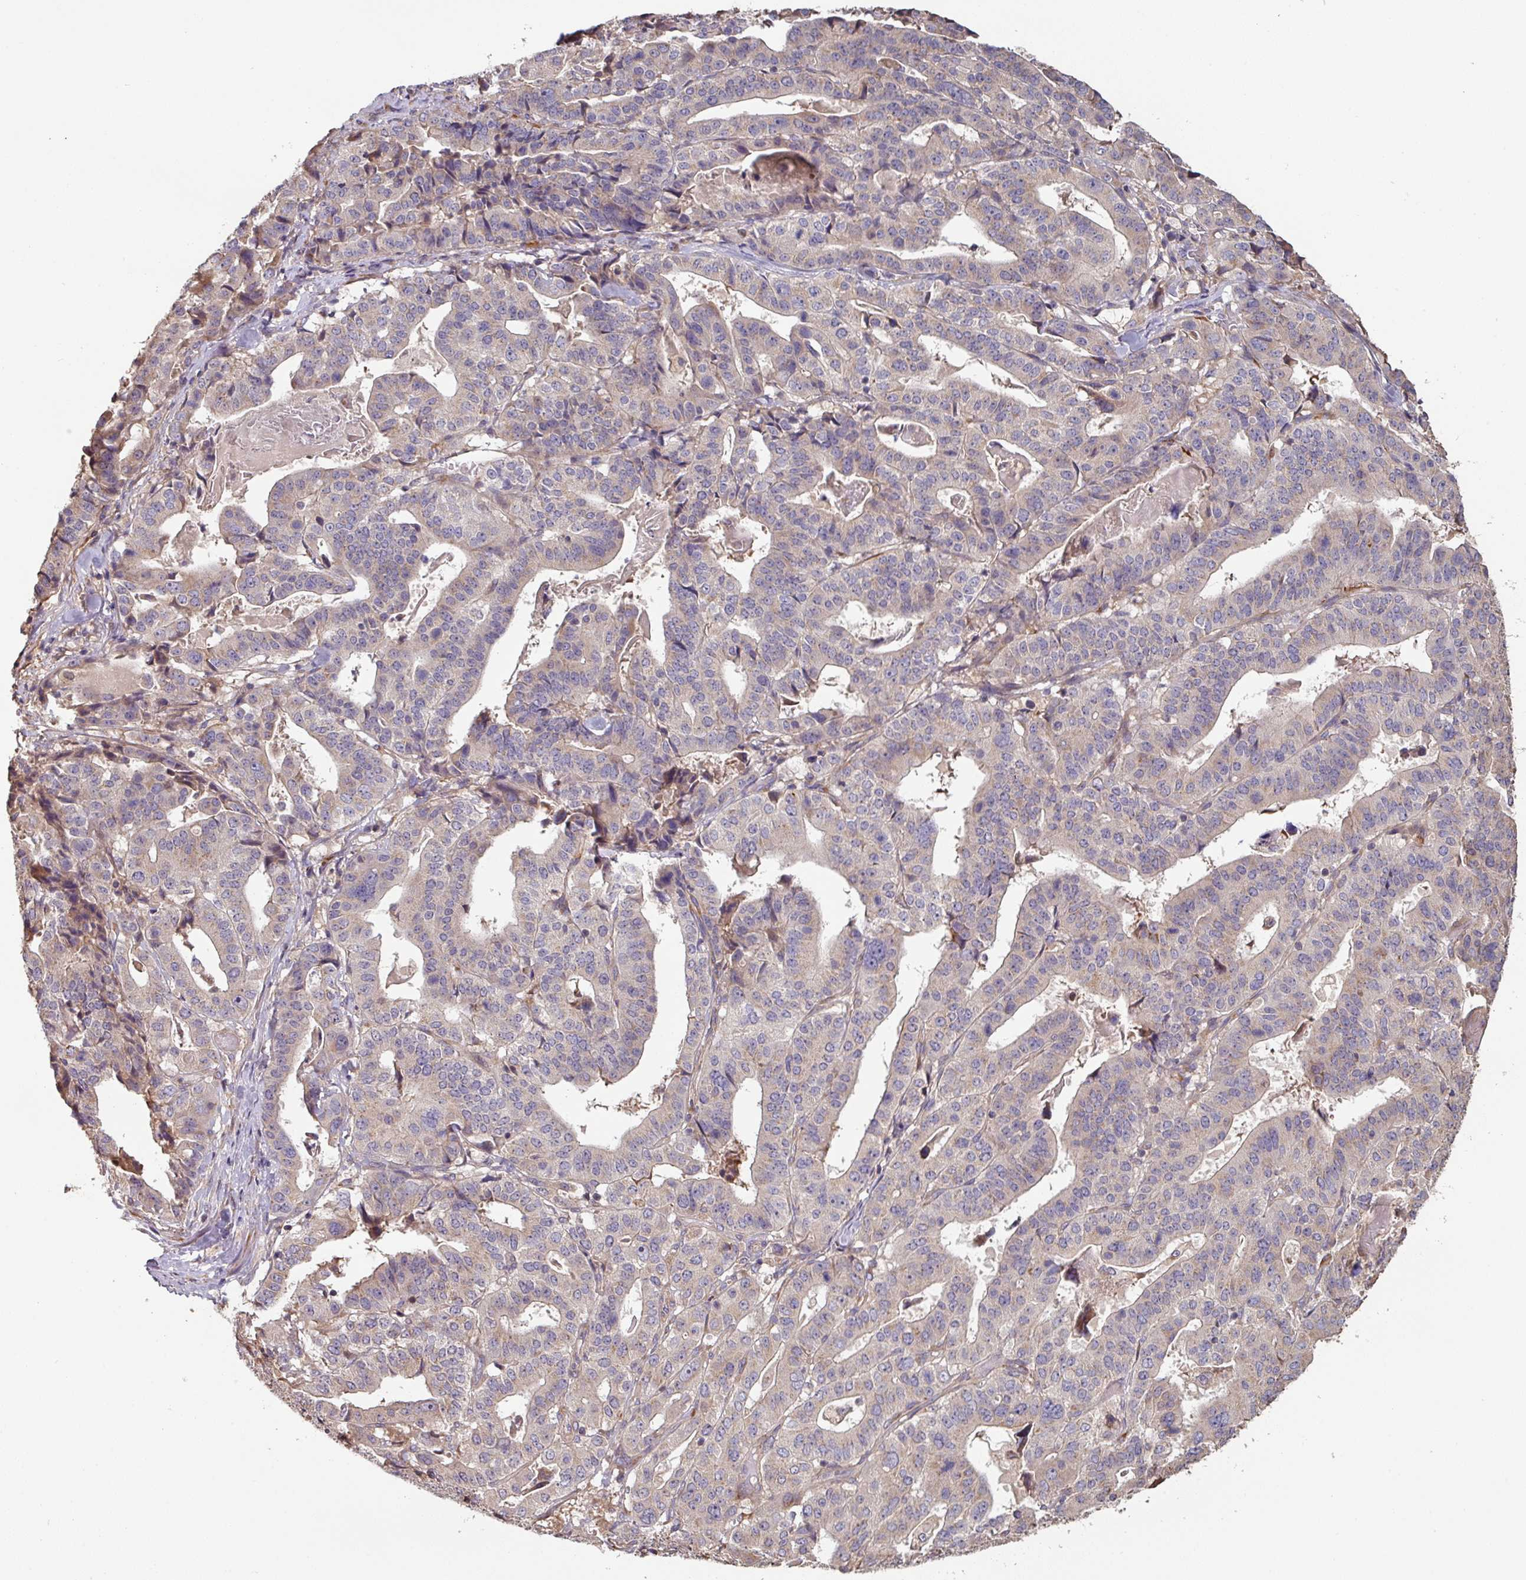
{"staining": {"intensity": "negative", "quantity": "none", "location": "none"}, "tissue": "stomach cancer", "cell_type": "Tumor cells", "image_type": "cancer", "snomed": [{"axis": "morphology", "description": "Adenocarcinoma, NOS"}, {"axis": "topography", "description": "Stomach"}], "caption": "Immunohistochemistry (IHC) photomicrograph of stomach cancer (adenocarcinoma) stained for a protein (brown), which displays no positivity in tumor cells. (Brightfield microscopy of DAB immunohistochemistry (IHC) at high magnification).", "gene": "SIK1", "patient": {"sex": "male", "age": 48}}